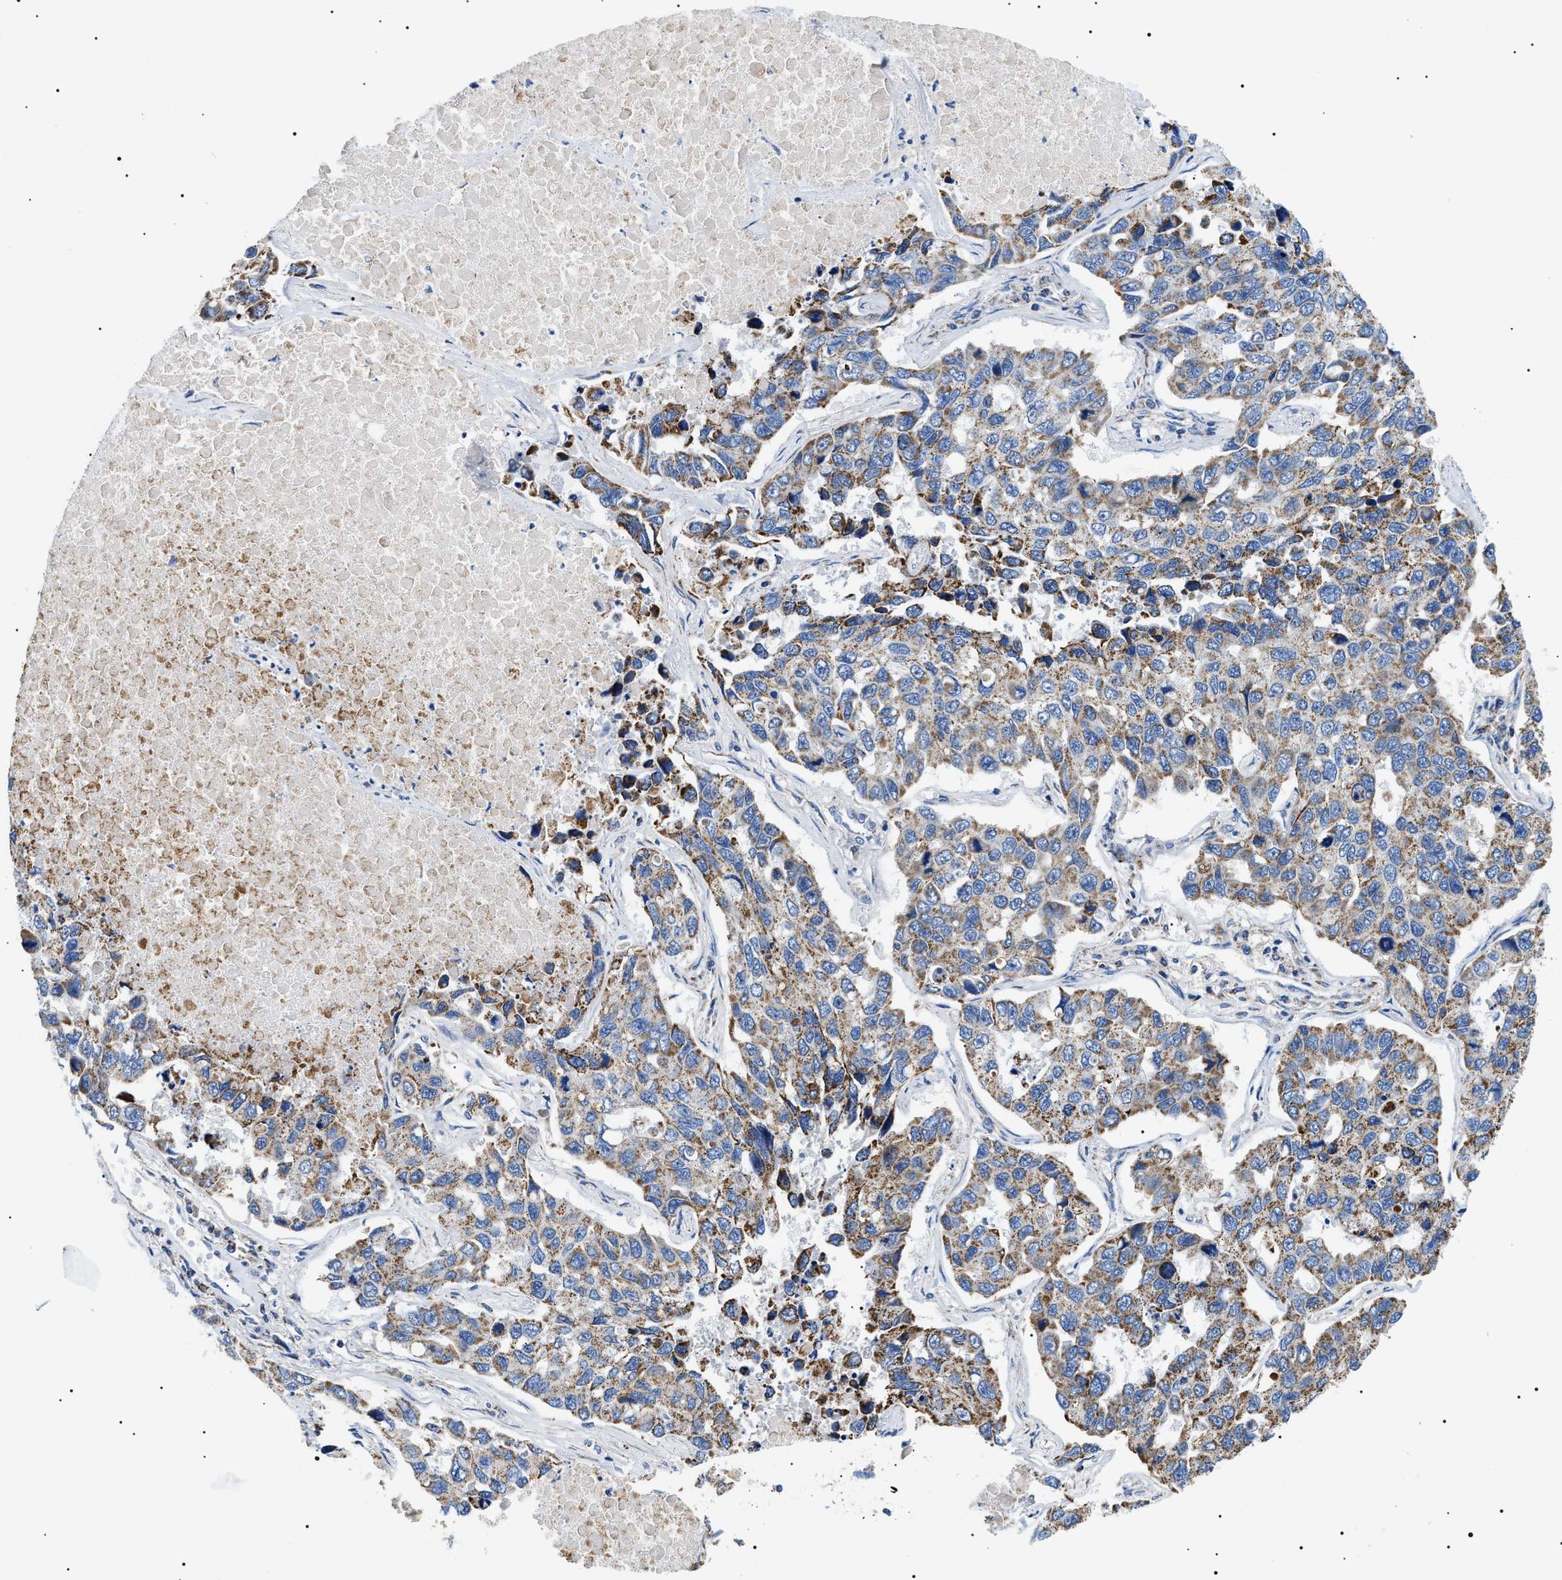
{"staining": {"intensity": "moderate", "quantity": ">75%", "location": "cytoplasmic/membranous"}, "tissue": "lung cancer", "cell_type": "Tumor cells", "image_type": "cancer", "snomed": [{"axis": "morphology", "description": "Adenocarcinoma, NOS"}, {"axis": "topography", "description": "Lung"}], "caption": "Lung adenocarcinoma tissue displays moderate cytoplasmic/membranous positivity in about >75% of tumor cells", "gene": "OXSM", "patient": {"sex": "male", "age": 64}}